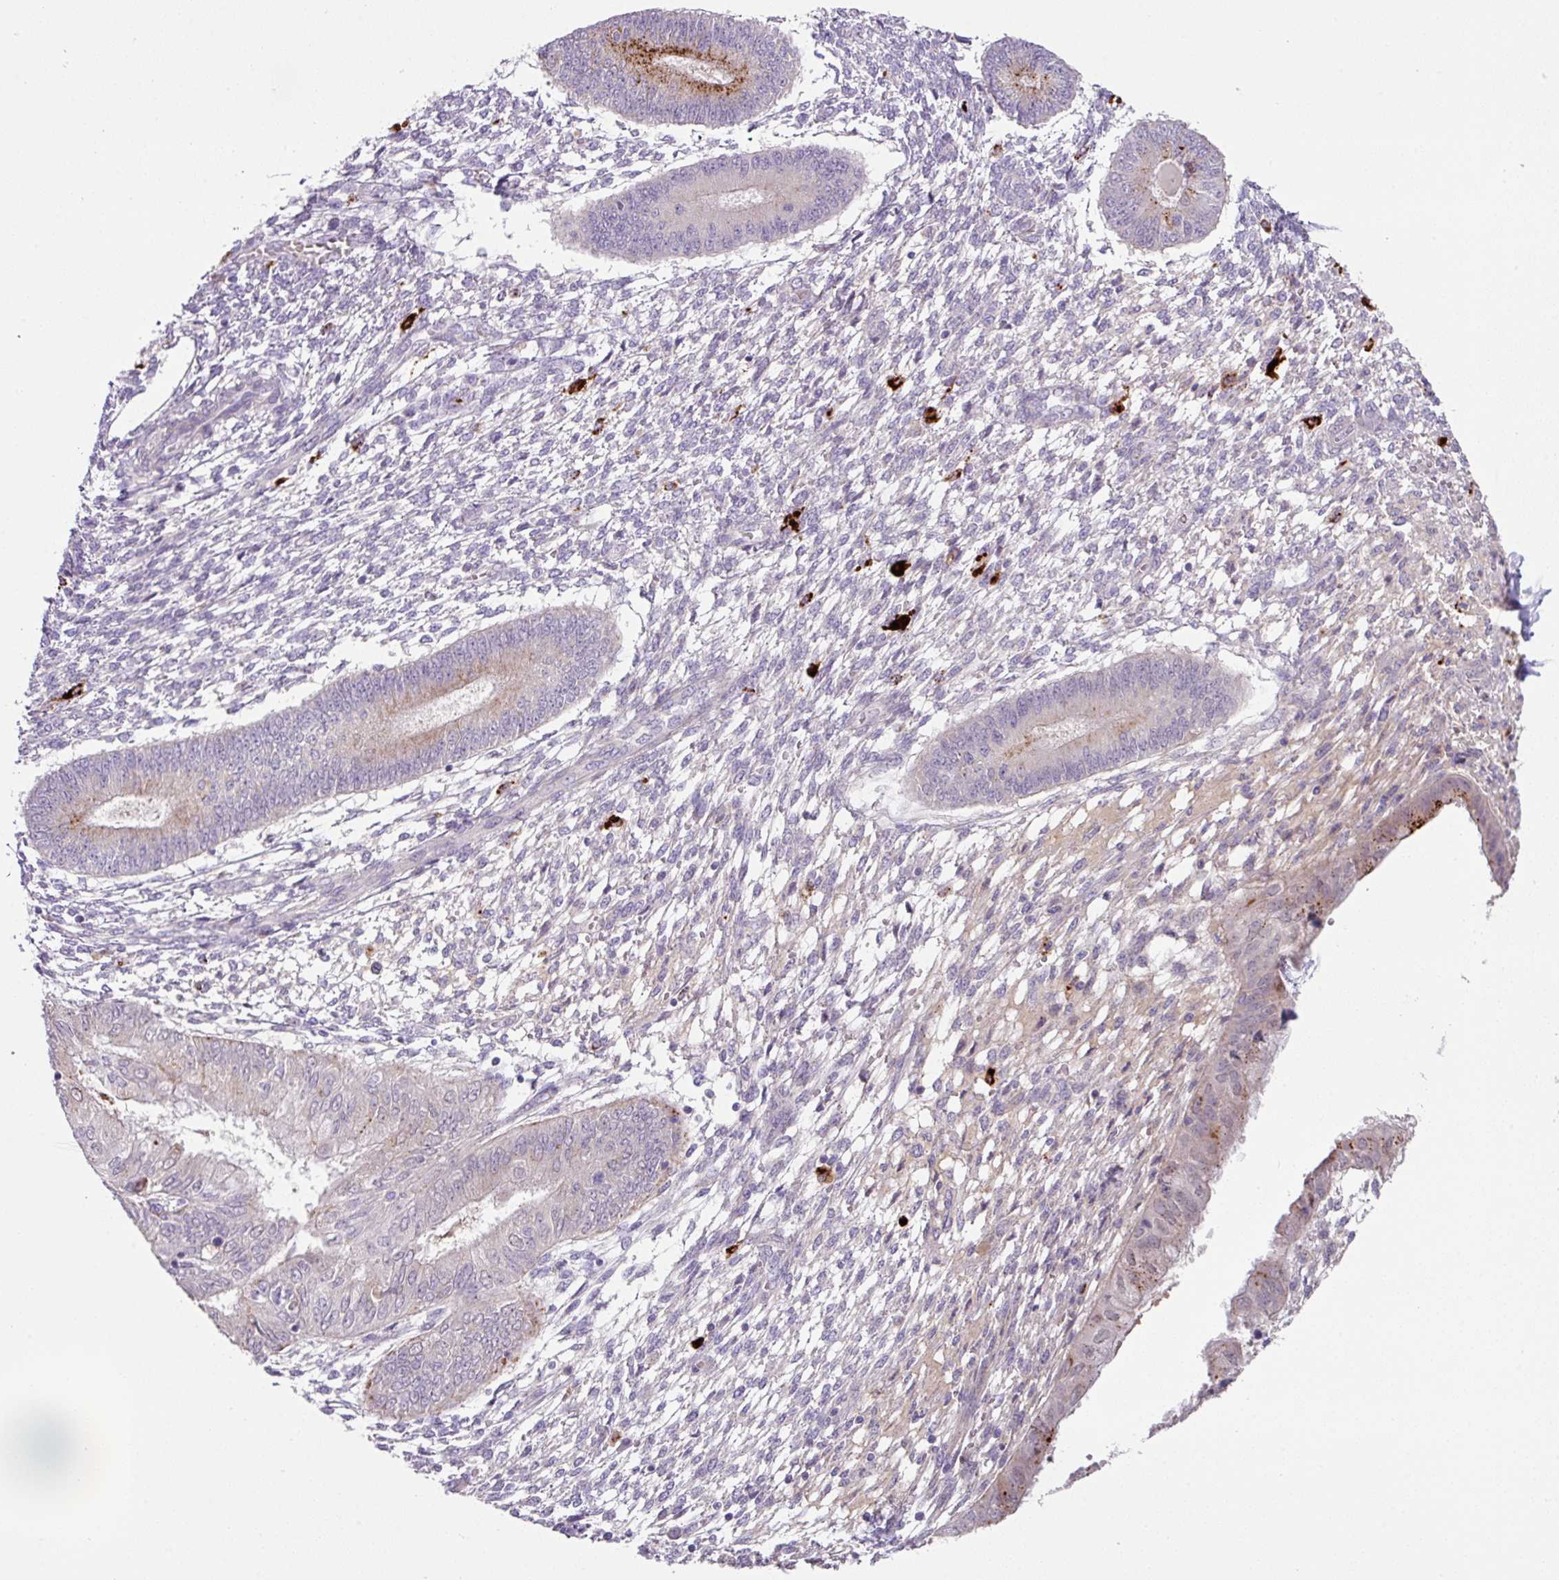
{"staining": {"intensity": "negative", "quantity": "none", "location": "none"}, "tissue": "endometrium", "cell_type": "Cells in endometrial stroma", "image_type": "normal", "snomed": [{"axis": "morphology", "description": "Normal tissue, NOS"}, {"axis": "topography", "description": "Endometrium"}], "caption": "An IHC image of unremarkable endometrium is shown. There is no staining in cells in endometrial stroma of endometrium. (Stains: DAB (3,3'-diaminobenzidine) immunohistochemistry with hematoxylin counter stain, Microscopy: brightfield microscopy at high magnification).", "gene": "PLEKHH3", "patient": {"sex": "female", "age": 49}}